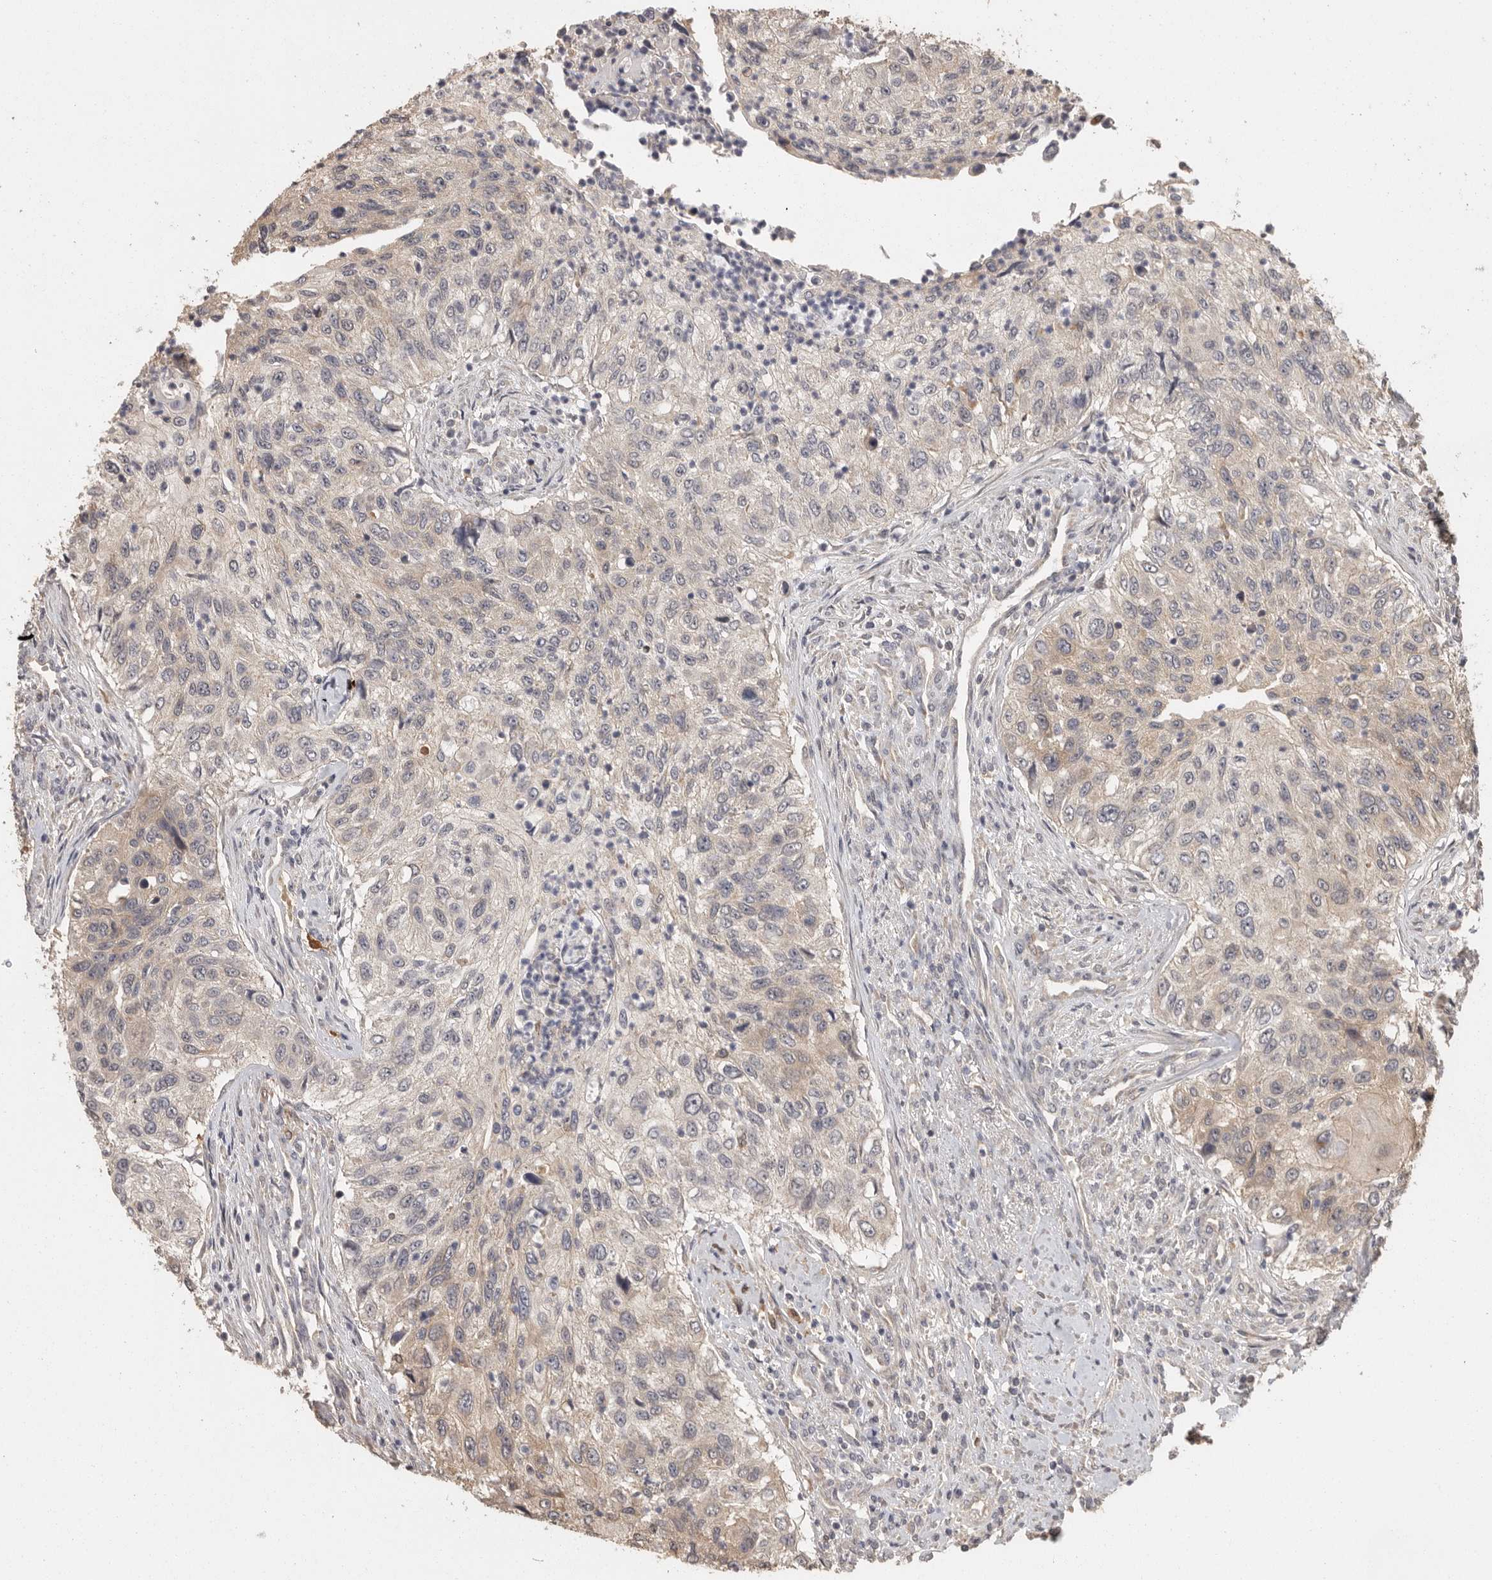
{"staining": {"intensity": "weak", "quantity": "<25%", "location": "cytoplasmic/membranous"}, "tissue": "urothelial cancer", "cell_type": "Tumor cells", "image_type": "cancer", "snomed": [{"axis": "morphology", "description": "Urothelial carcinoma, High grade"}, {"axis": "topography", "description": "Urinary bladder"}], "caption": "IHC micrograph of neoplastic tissue: urothelial cancer stained with DAB reveals no significant protein expression in tumor cells. (DAB (3,3'-diaminobenzidine) immunohistochemistry (IHC) with hematoxylin counter stain).", "gene": "BAIAP2", "patient": {"sex": "female", "age": 60}}